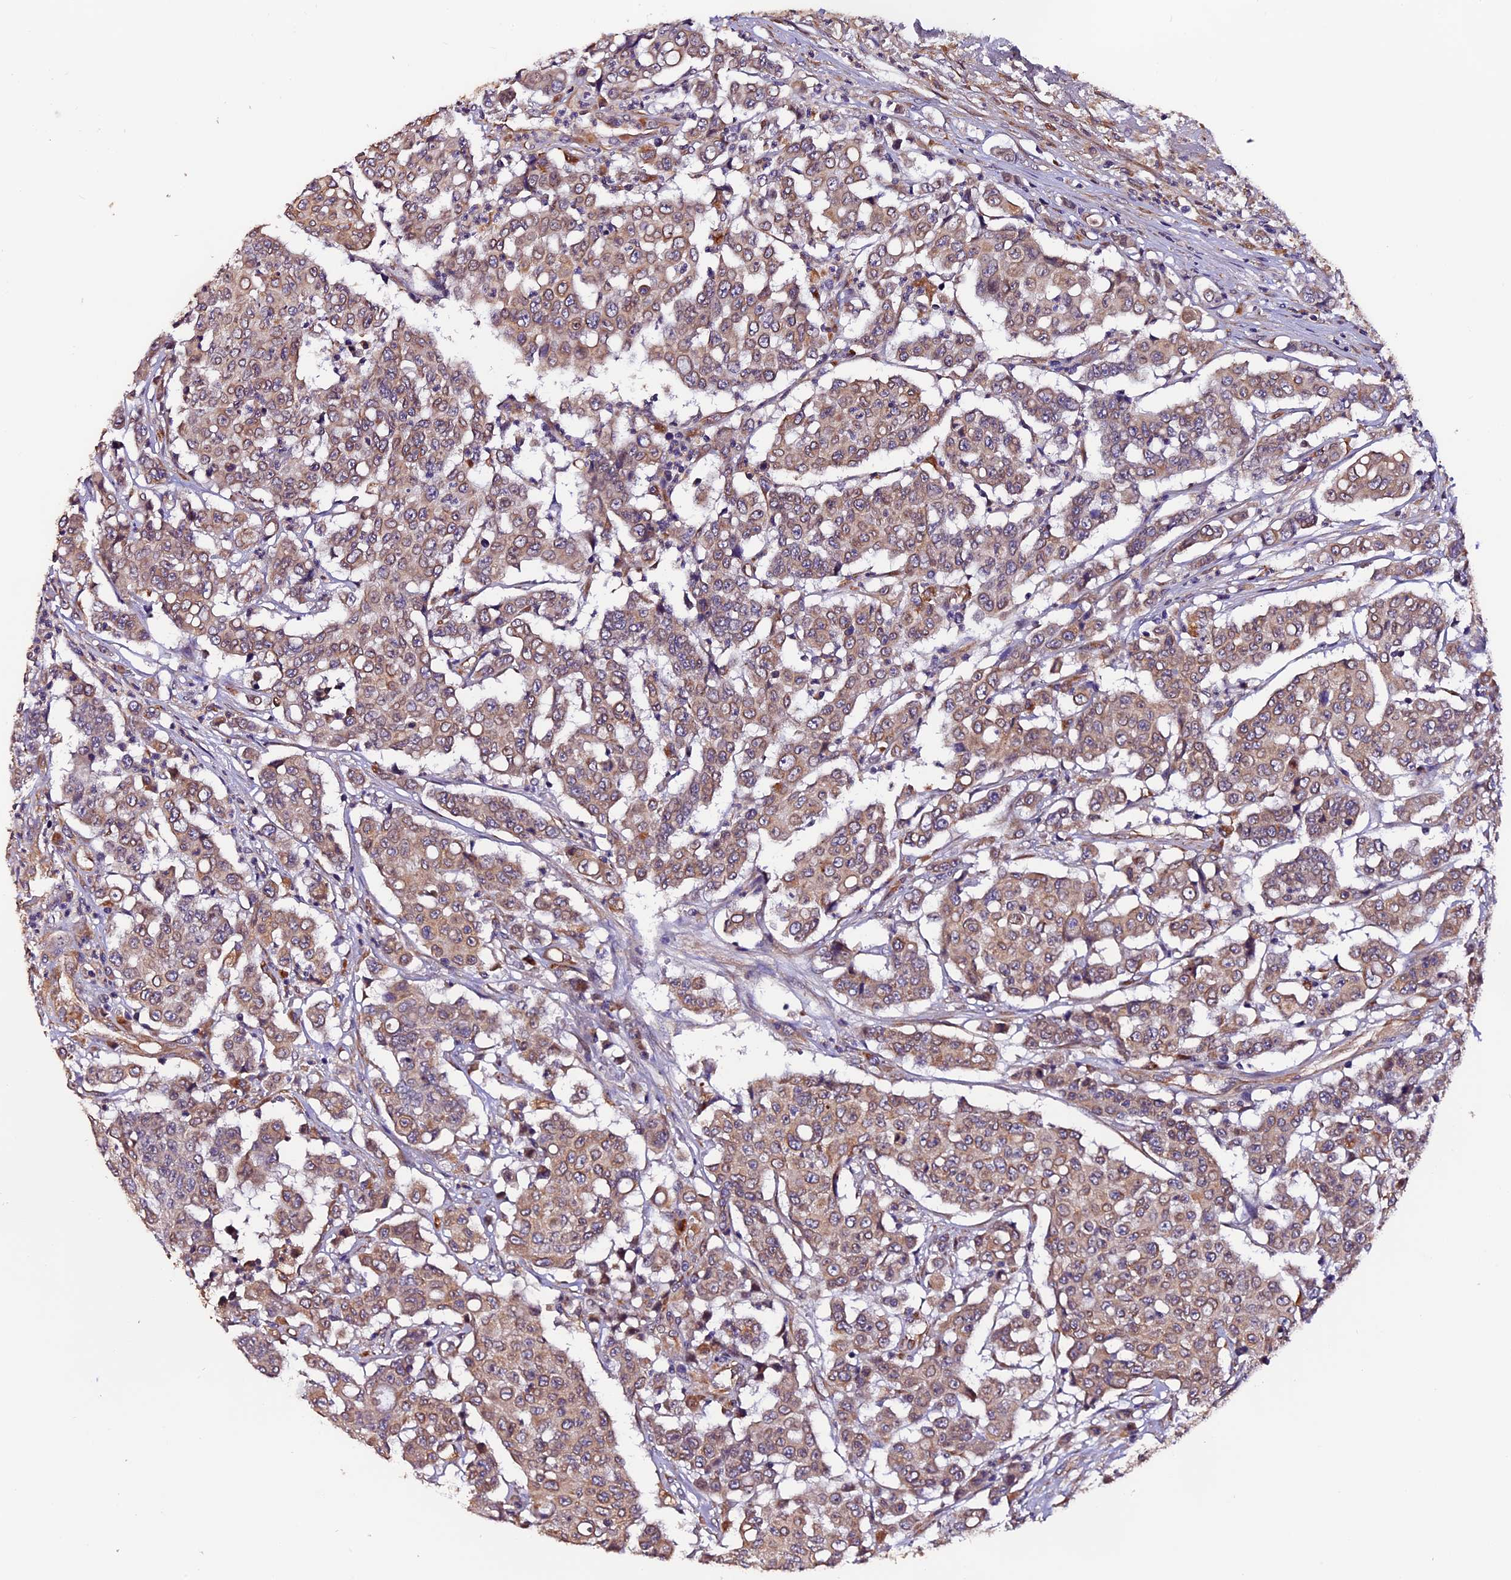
{"staining": {"intensity": "moderate", "quantity": ">75%", "location": "cytoplasmic/membranous"}, "tissue": "colorectal cancer", "cell_type": "Tumor cells", "image_type": "cancer", "snomed": [{"axis": "morphology", "description": "Adenocarcinoma, NOS"}, {"axis": "topography", "description": "Colon"}], "caption": "Adenocarcinoma (colorectal) tissue demonstrates moderate cytoplasmic/membranous expression in approximately >75% of tumor cells", "gene": "CLN5", "patient": {"sex": "male", "age": 51}}